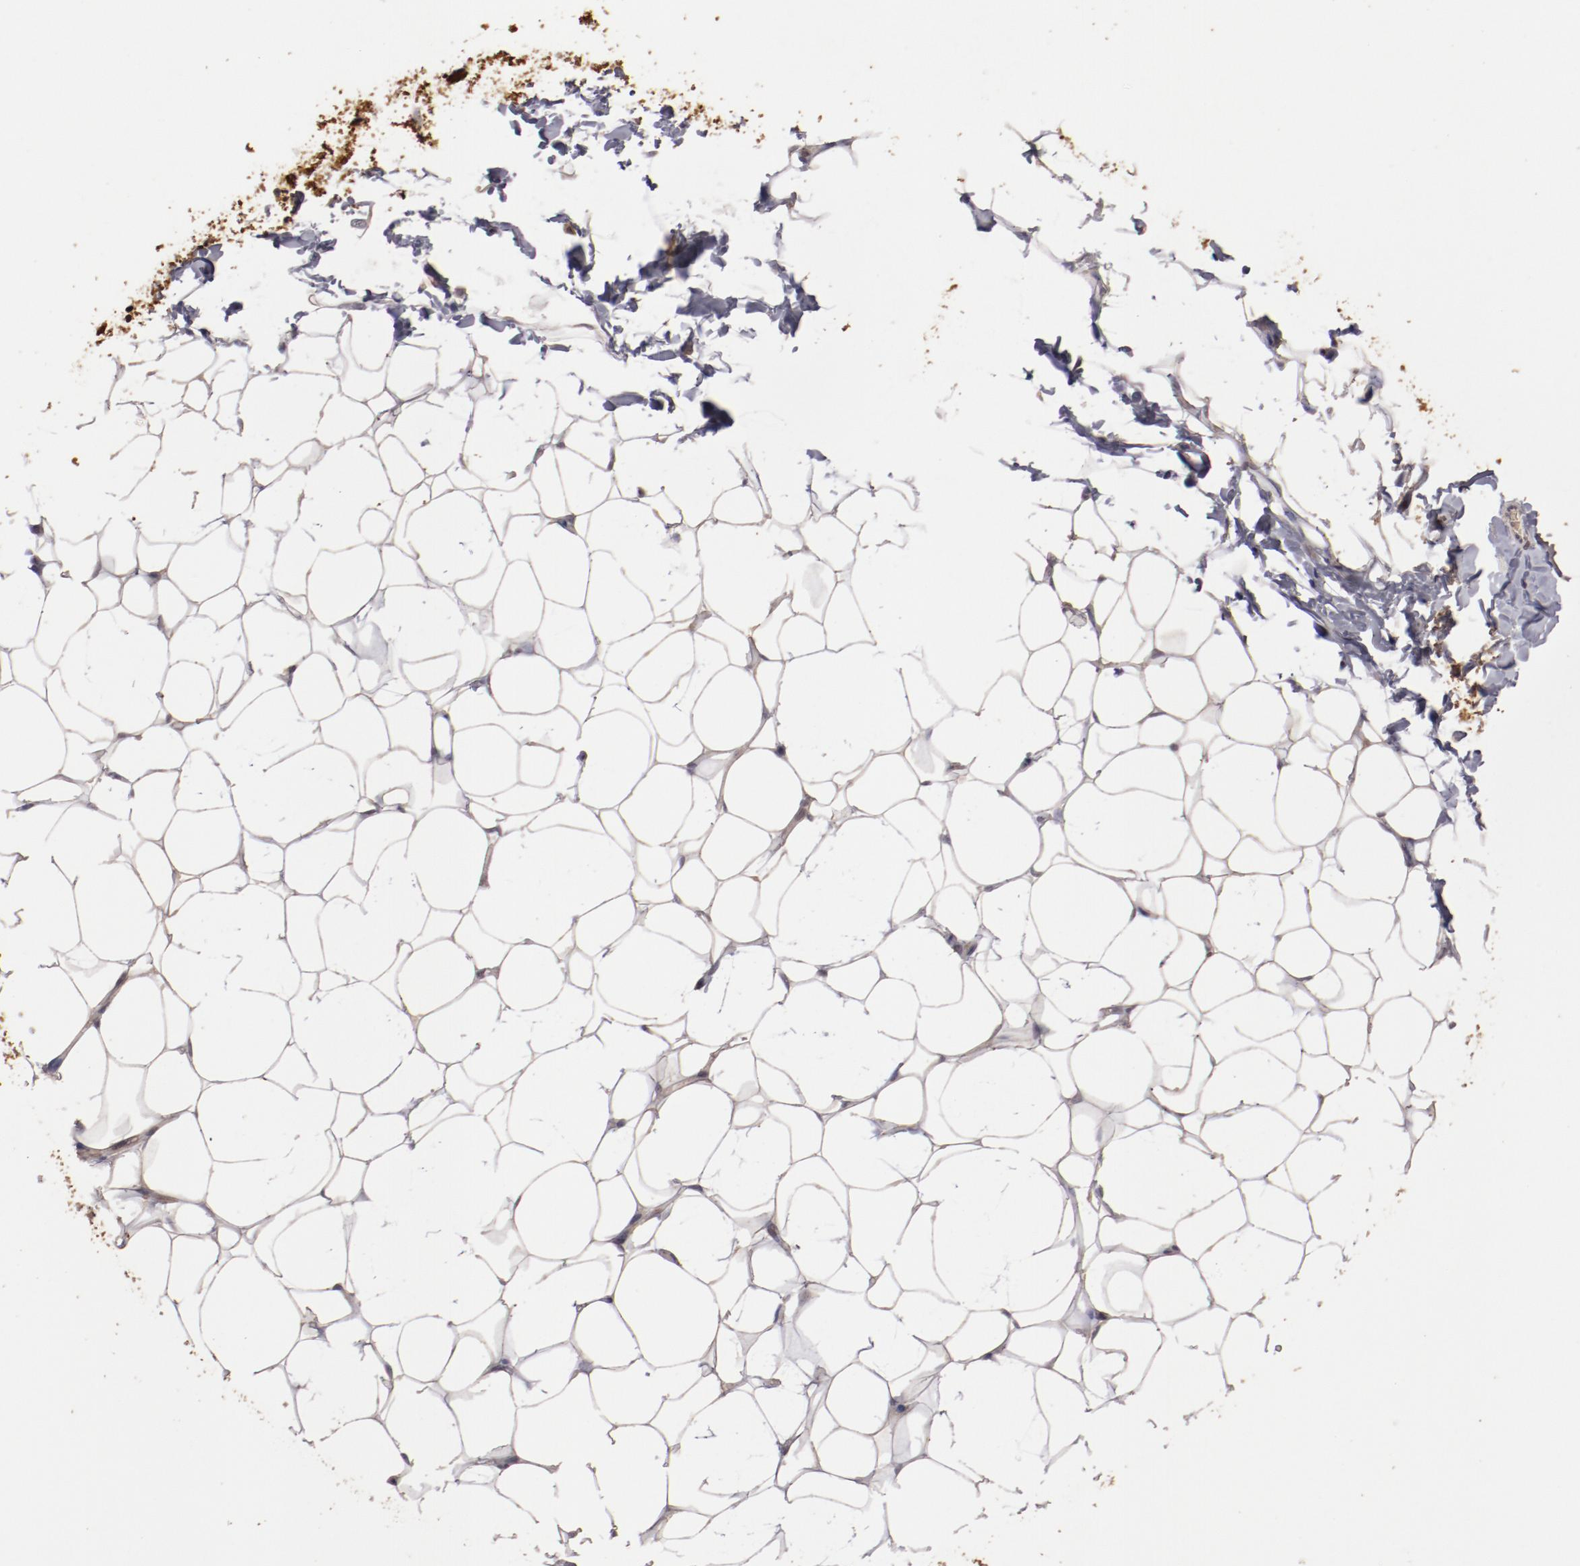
{"staining": {"intensity": "negative", "quantity": "none", "location": "none"}, "tissue": "adipose tissue", "cell_type": "Adipocytes", "image_type": "normal", "snomed": [{"axis": "morphology", "description": "Normal tissue, NOS"}, {"axis": "topography", "description": "Soft tissue"}], "caption": "The immunohistochemistry photomicrograph has no significant expression in adipocytes of adipose tissue. The staining was performed using DAB to visualize the protein expression in brown, while the nuclei were stained in blue with hematoxylin (Magnification: 20x).", "gene": "LRRC75B", "patient": {"sex": "male", "age": 26}}